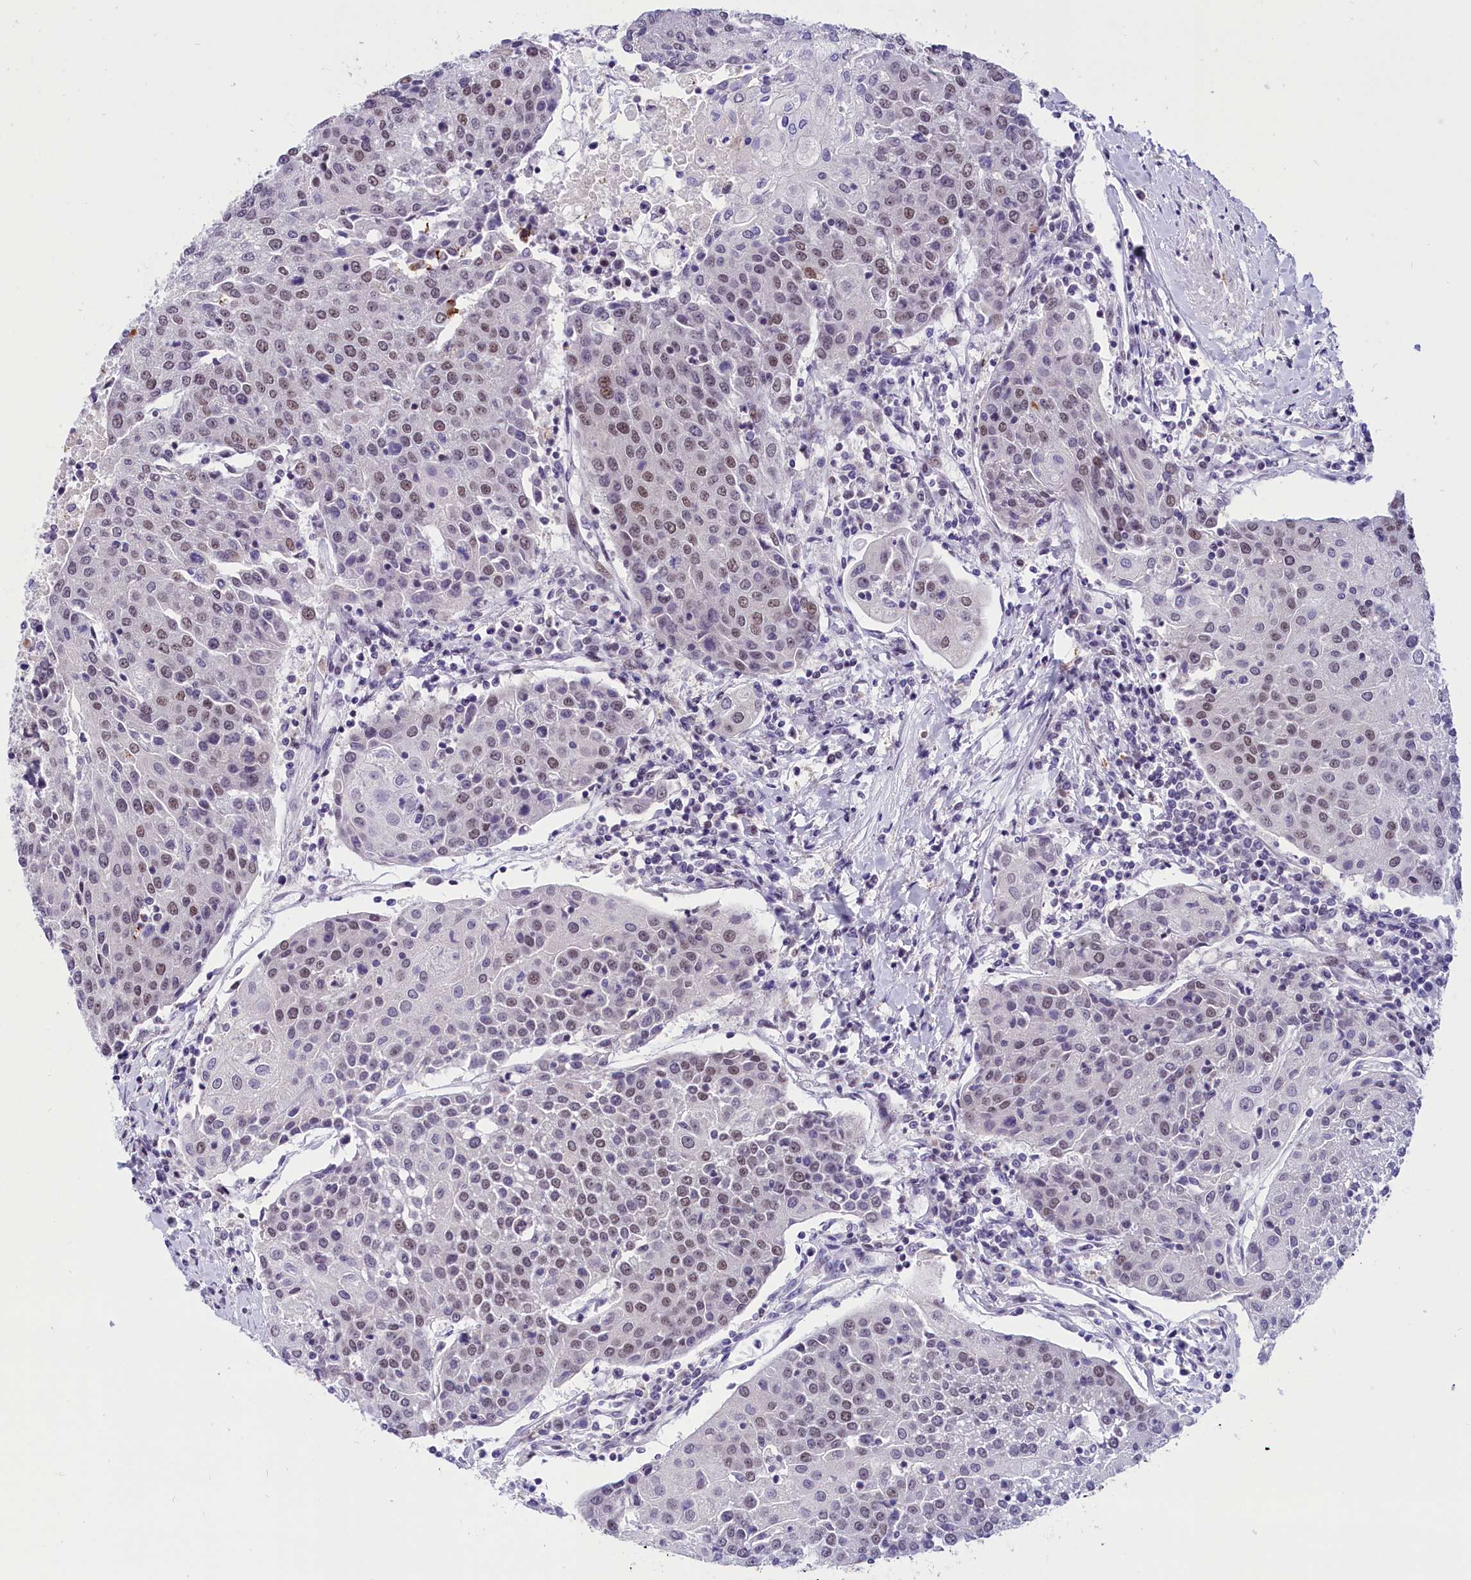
{"staining": {"intensity": "weak", "quantity": "25%-75%", "location": "nuclear"}, "tissue": "urothelial cancer", "cell_type": "Tumor cells", "image_type": "cancer", "snomed": [{"axis": "morphology", "description": "Urothelial carcinoma, High grade"}, {"axis": "topography", "description": "Urinary bladder"}], "caption": "Weak nuclear expression is appreciated in about 25%-75% of tumor cells in urothelial cancer.", "gene": "CDYL2", "patient": {"sex": "female", "age": 85}}